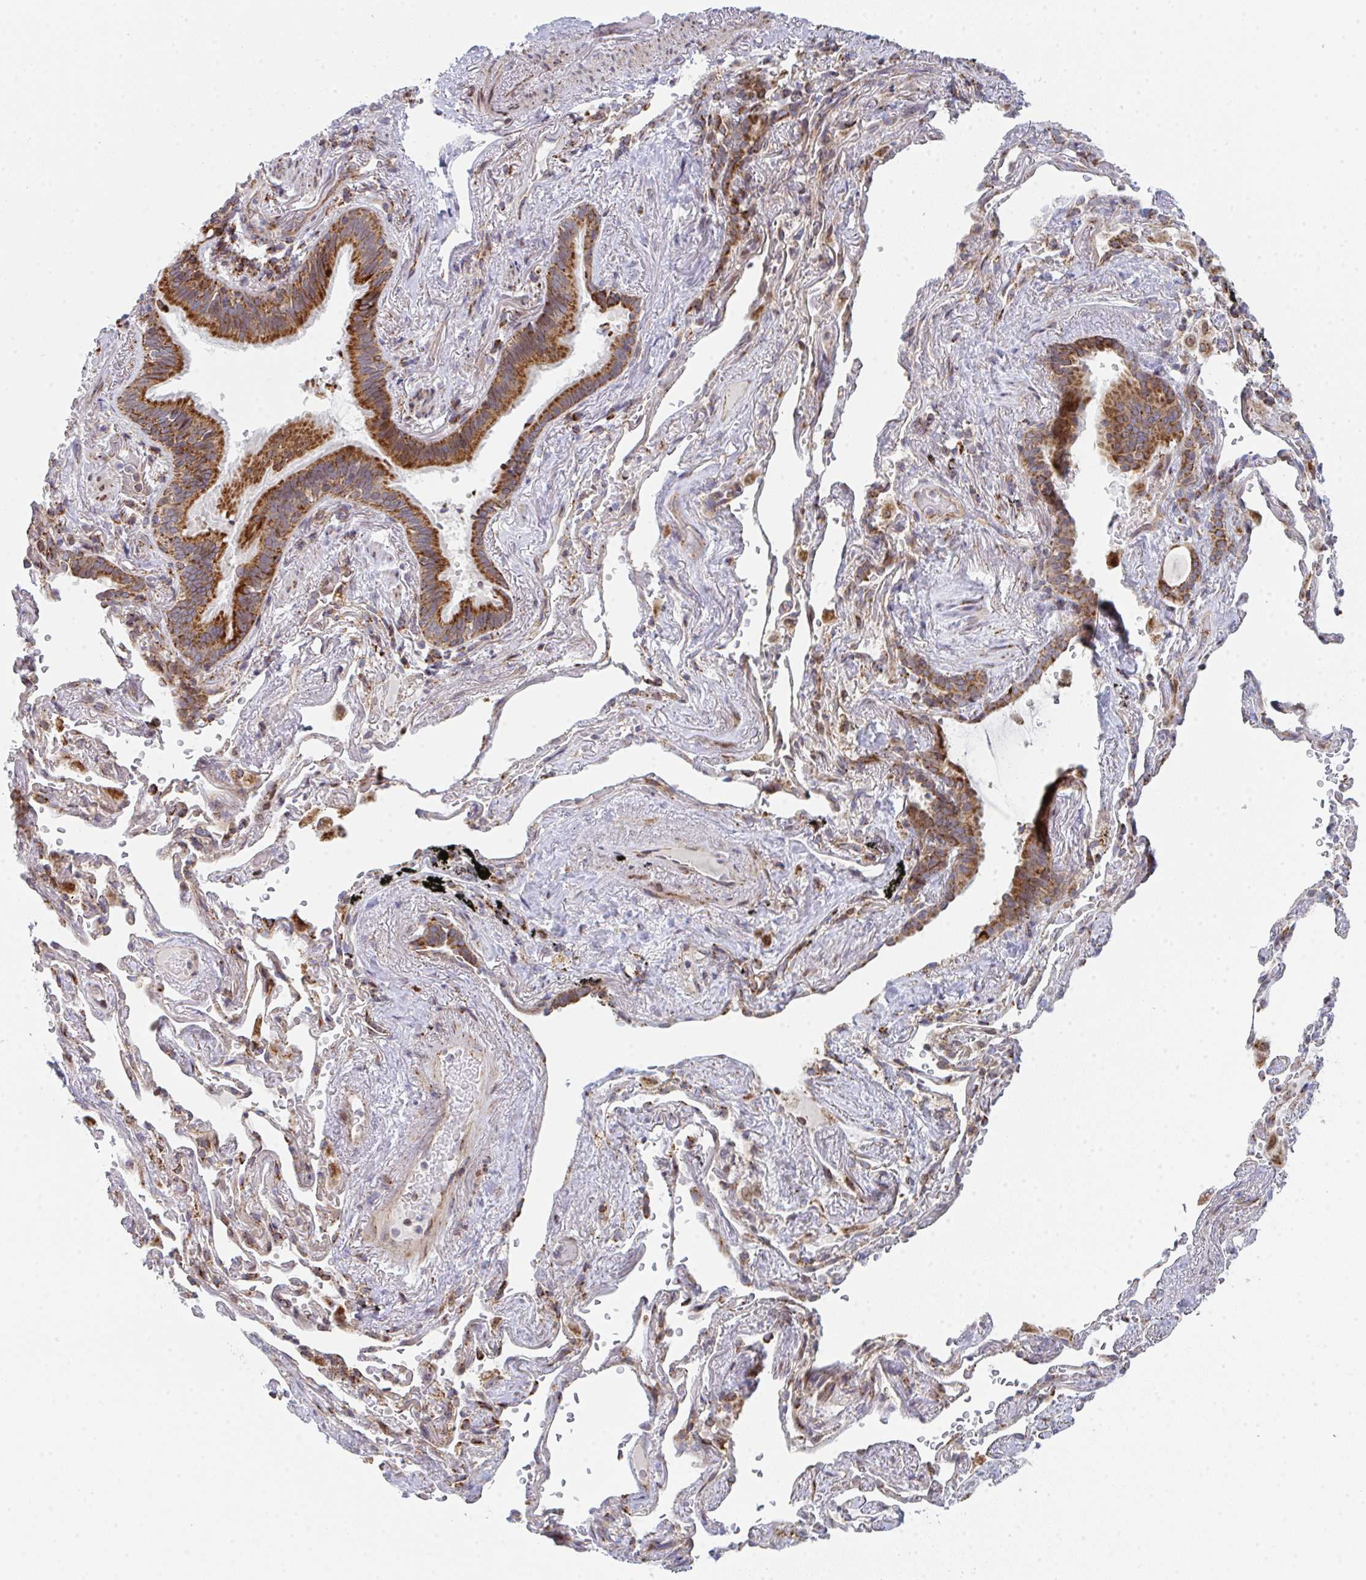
{"staining": {"intensity": "strong", "quantity": ">75%", "location": "cytoplasmic/membranous"}, "tissue": "bronchus", "cell_type": "Respiratory epithelial cells", "image_type": "normal", "snomed": [{"axis": "morphology", "description": "Normal tissue, NOS"}, {"axis": "topography", "description": "Bronchus"}], "caption": "The image shows staining of benign bronchus, revealing strong cytoplasmic/membranous protein positivity (brown color) within respiratory epithelial cells.", "gene": "PRKCH", "patient": {"sex": "male", "age": 70}}